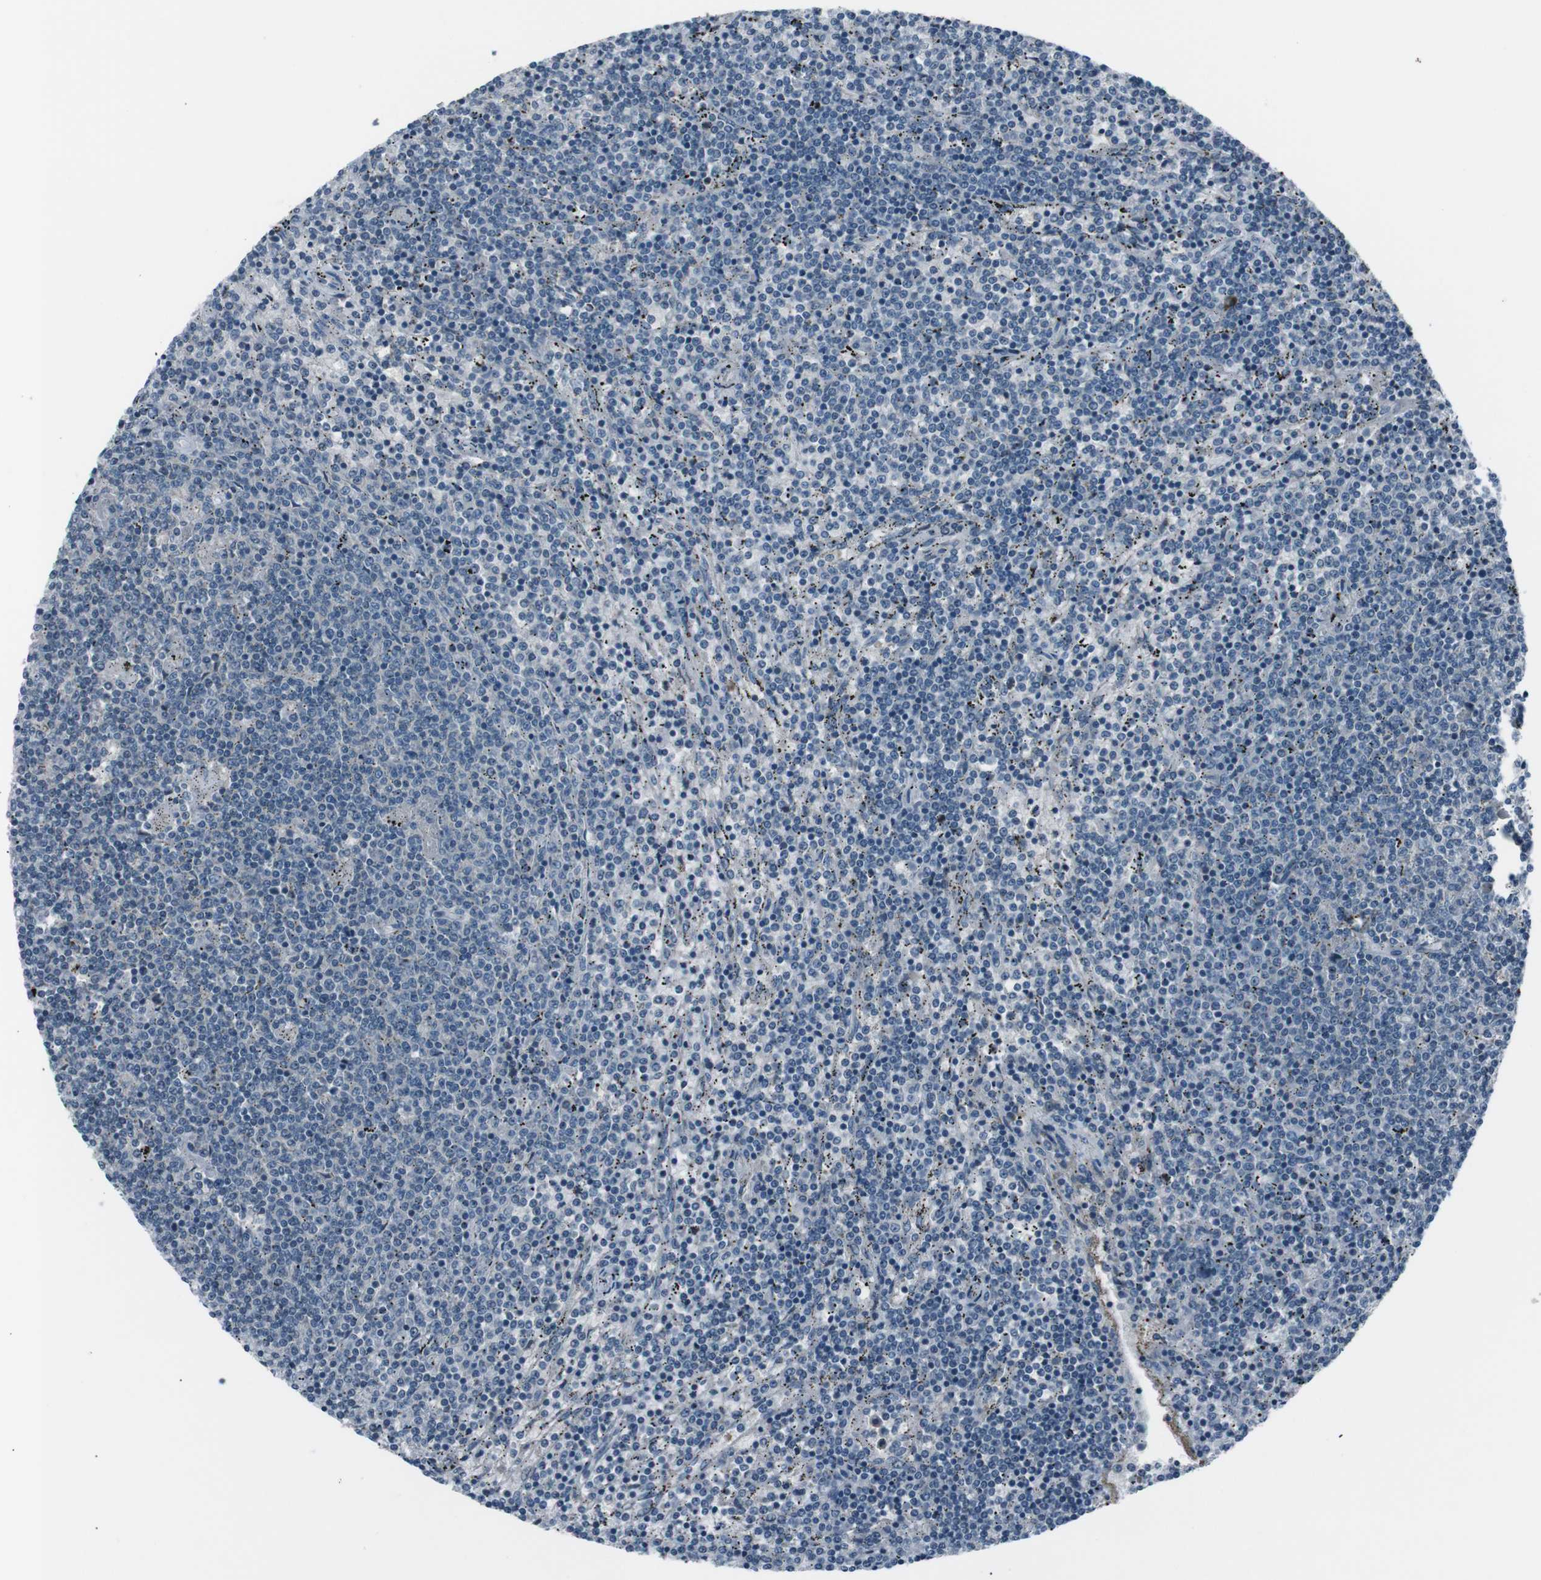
{"staining": {"intensity": "negative", "quantity": "none", "location": "none"}, "tissue": "lymphoma", "cell_type": "Tumor cells", "image_type": "cancer", "snomed": [{"axis": "morphology", "description": "Malignant lymphoma, non-Hodgkin's type, Low grade"}, {"axis": "topography", "description": "Spleen"}], "caption": "Human low-grade malignant lymphoma, non-Hodgkin's type stained for a protein using IHC reveals no positivity in tumor cells.", "gene": "PDLIM5", "patient": {"sex": "female", "age": 50}}